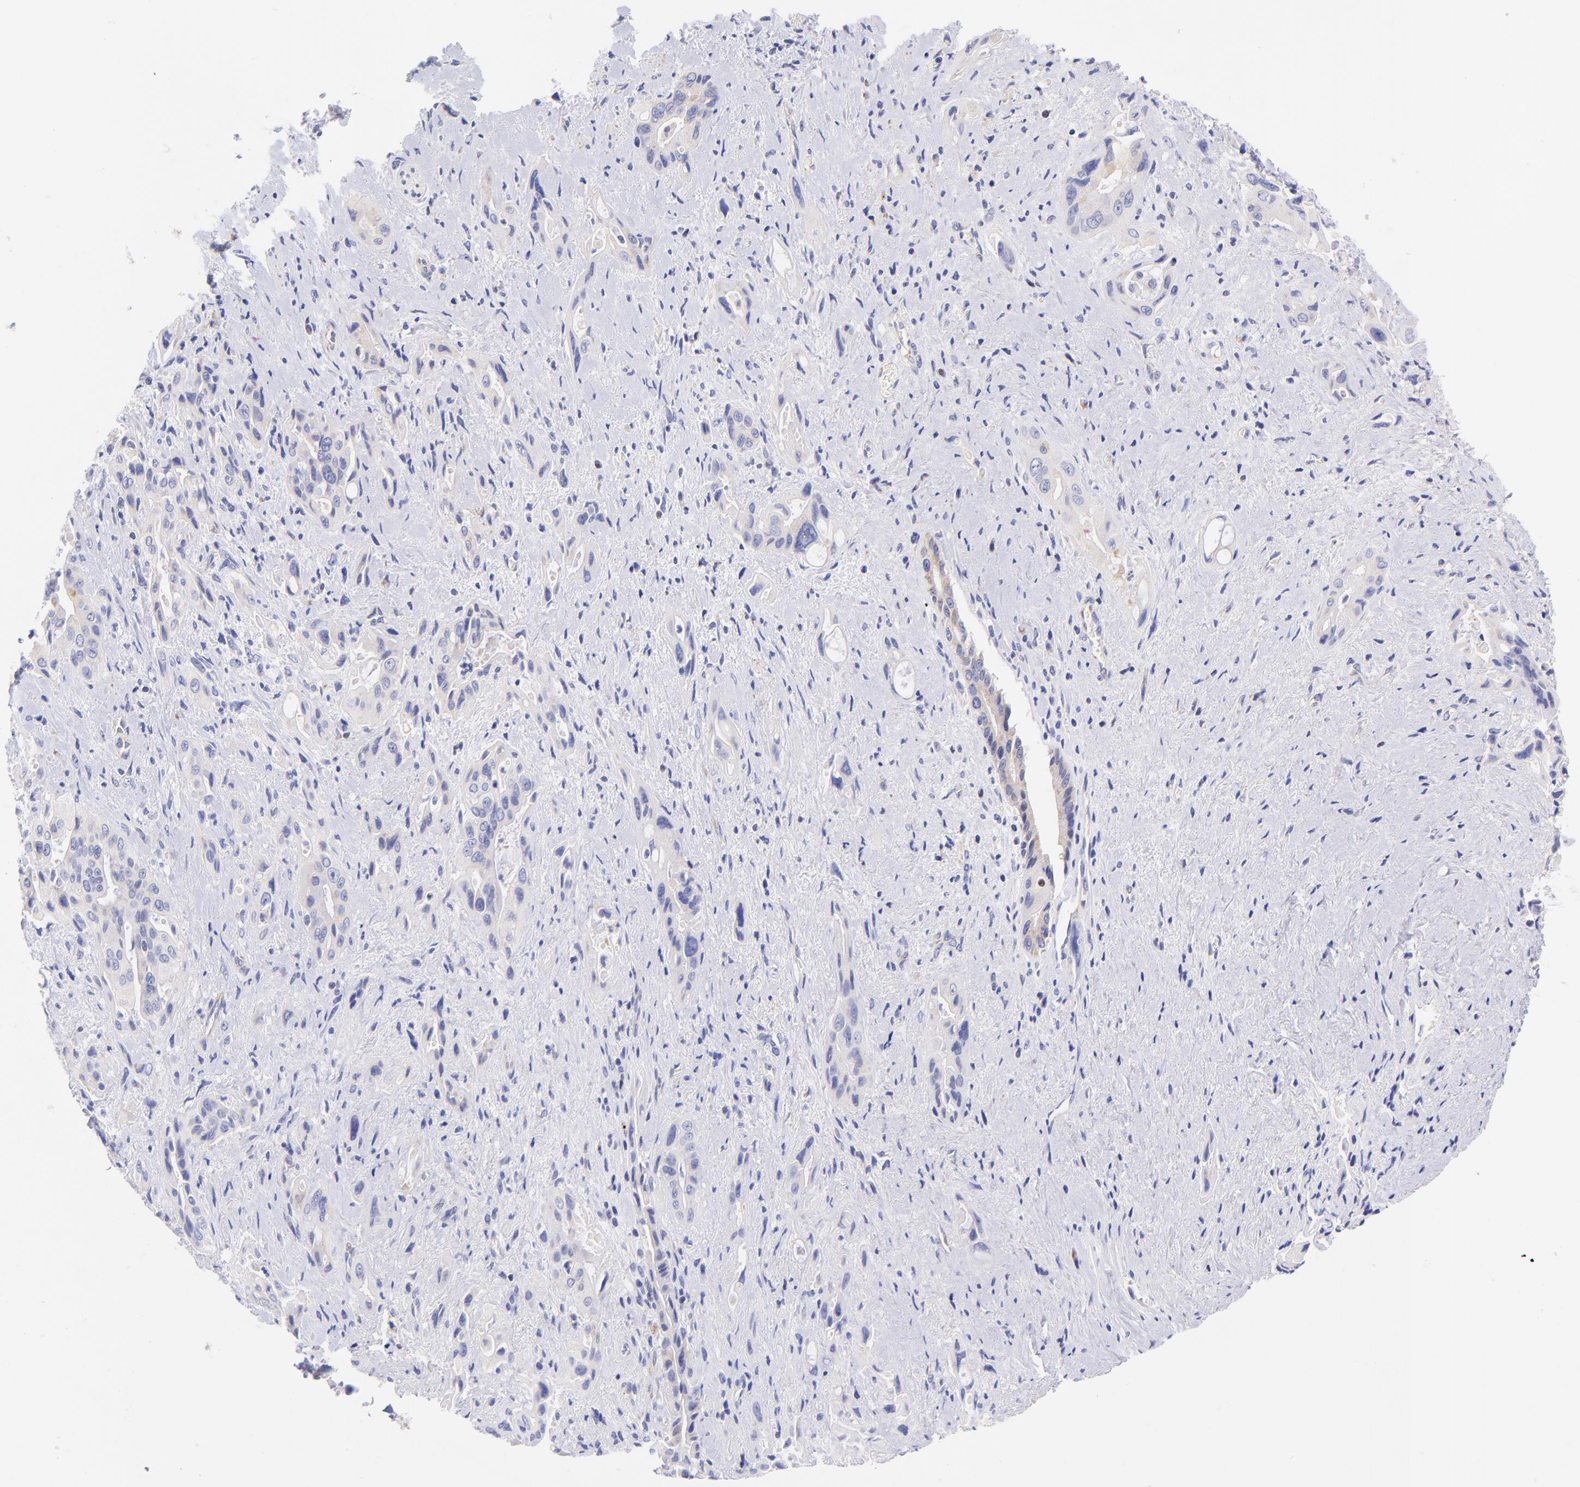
{"staining": {"intensity": "weak", "quantity": "<25%", "location": "cytoplasmic/membranous"}, "tissue": "pancreatic cancer", "cell_type": "Tumor cells", "image_type": "cancer", "snomed": [{"axis": "morphology", "description": "Adenocarcinoma, NOS"}, {"axis": "topography", "description": "Pancreas"}], "caption": "A high-resolution histopathology image shows IHC staining of pancreatic cancer (adenocarcinoma), which shows no significant expression in tumor cells.", "gene": "NDUFB7", "patient": {"sex": "male", "age": 77}}